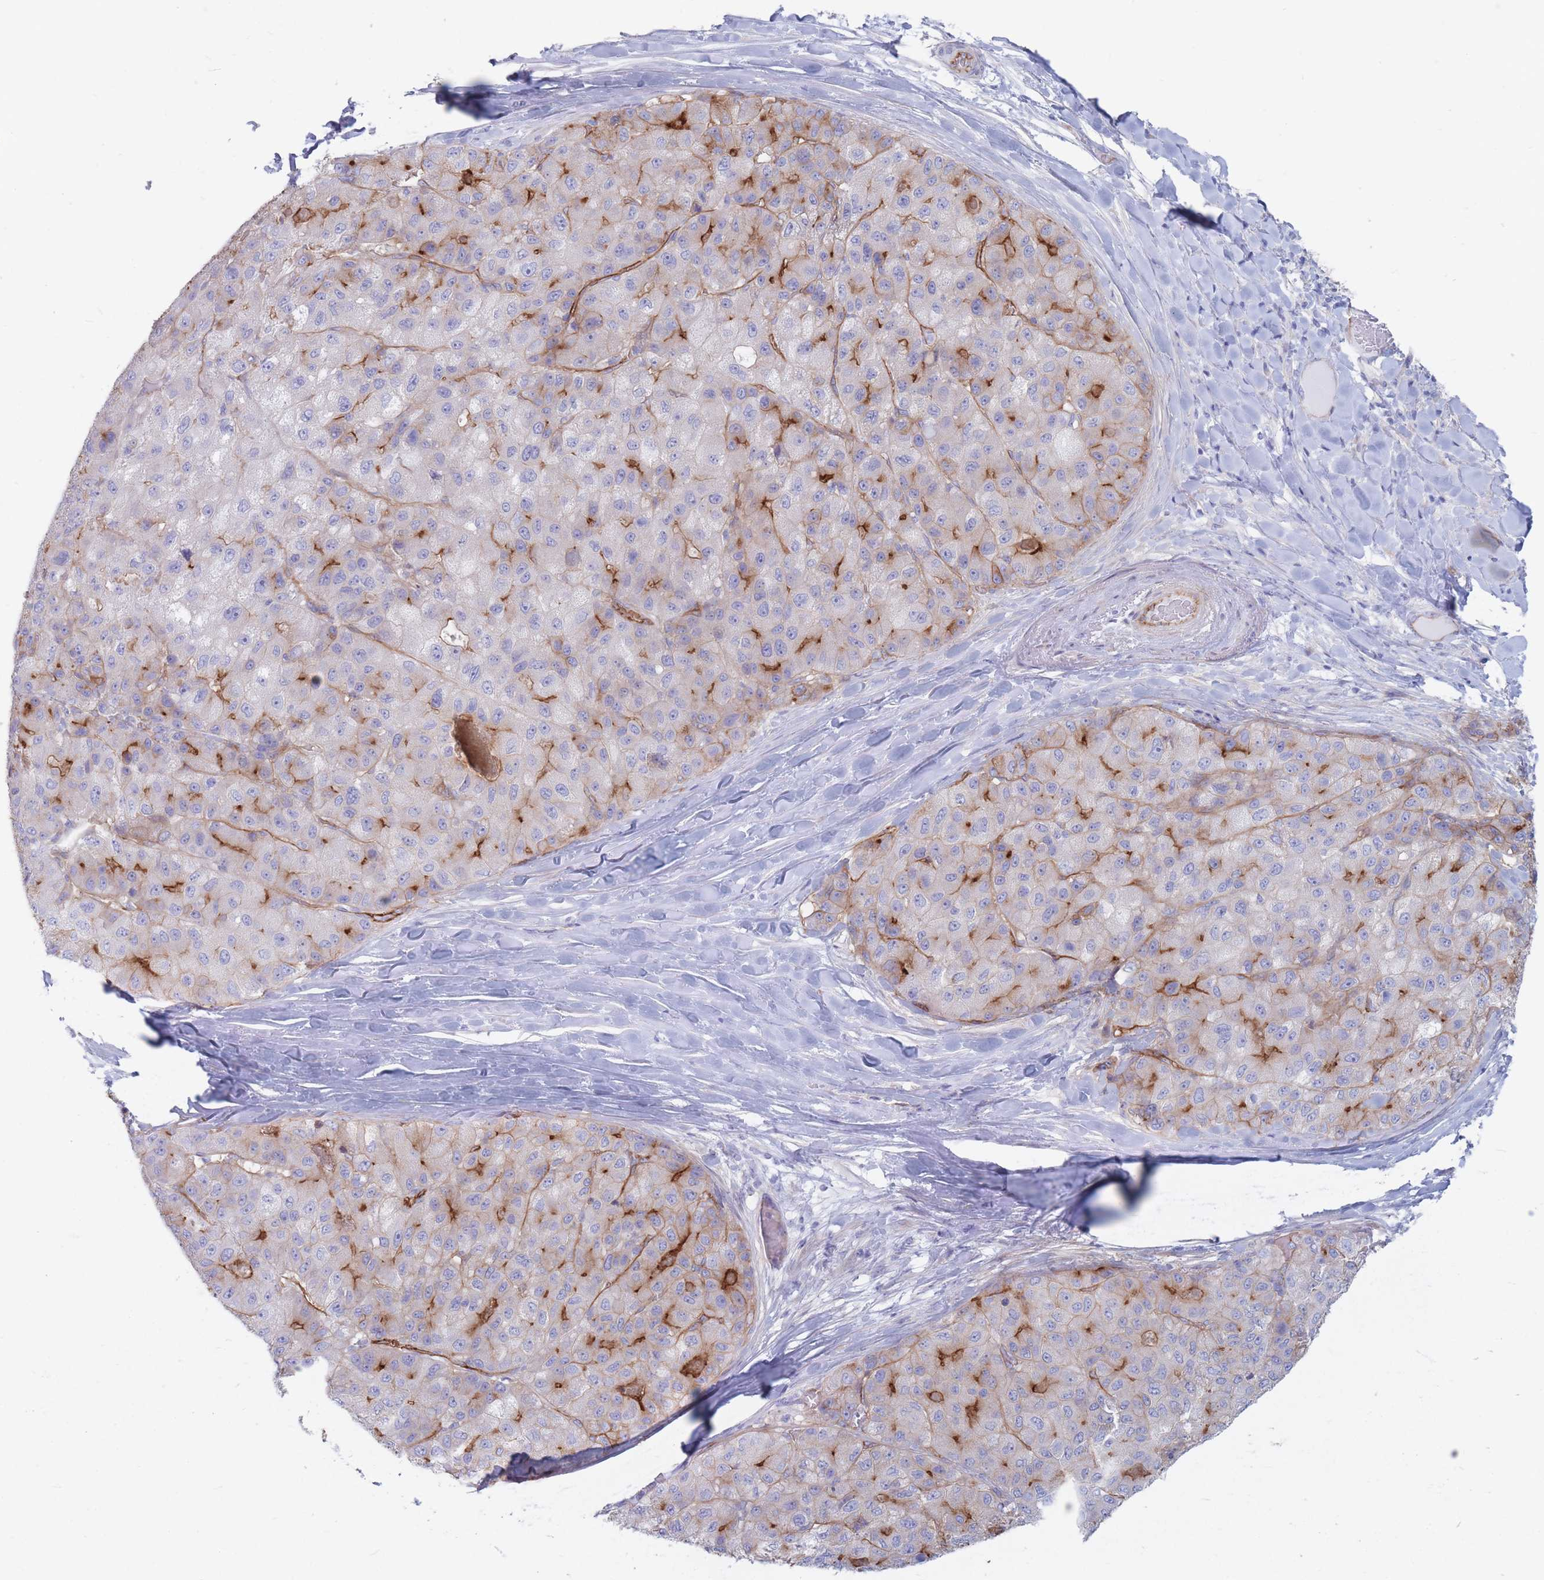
{"staining": {"intensity": "moderate", "quantity": "25%-75%", "location": "cytoplasmic/membranous"}, "tissue": "liver cancer", "cell_type": "Tumor cells", "image_type": "cancer", "snomed": [{"axis": "morphology", "description": "Carcinoma, Hepatocellular, NOS"}, {"axis": "topography", "description": "Liver"}], "caption": "Immunohistochemical staining of hepatocellular carcinoma (liver) displays medium levels of moderate cytoplasmic/membranous staining in about 25%-75% of tumor cells.", "gene": "PLPP1", "patient": {"sex": "male", "age": 80}}